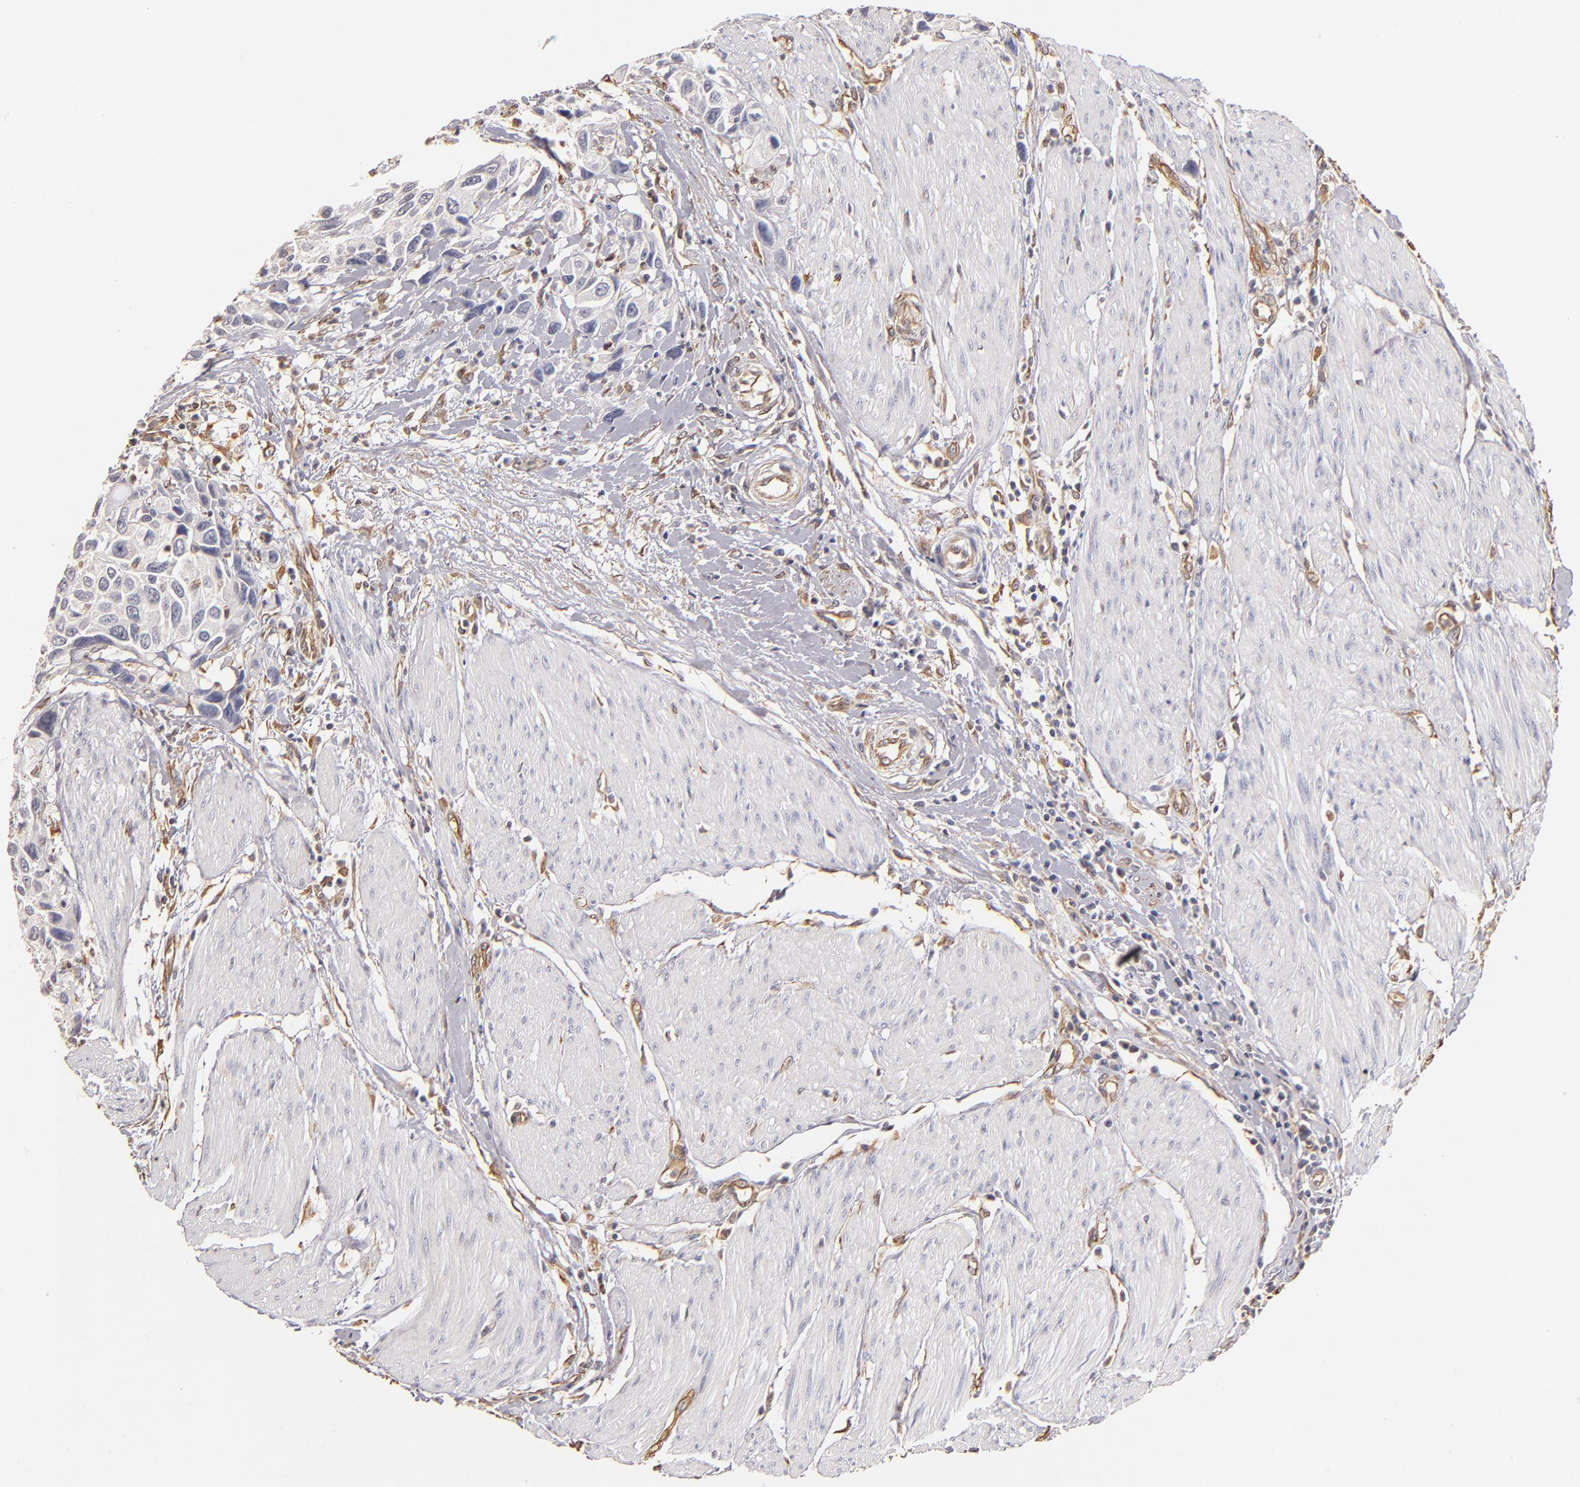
{"staining": {"intensity": "negative", "quantity": "none", "location": "none"}, "tissue": "urothelial cancer", "cell_type": "Tumor cells", "image_type": "cancer", "snomed": [{"axis": "morphology", "description": "Urothelial carcinoma, High grade"}, {"axis": "topography", "description": "Urinary bladder"}], "caption": "A high-resolution micrograph shows IHC staining of high-grade urothelial carcinoma, which shows no significant expression in tumor cells. Brightfield microscopy of immunohistochemistry (IHC) stained with DAB (brown) and hematoxylin (blue), captured at high magnification.", "gene": "ABCC1", "patient": {"sex": "male", "age": 66}}